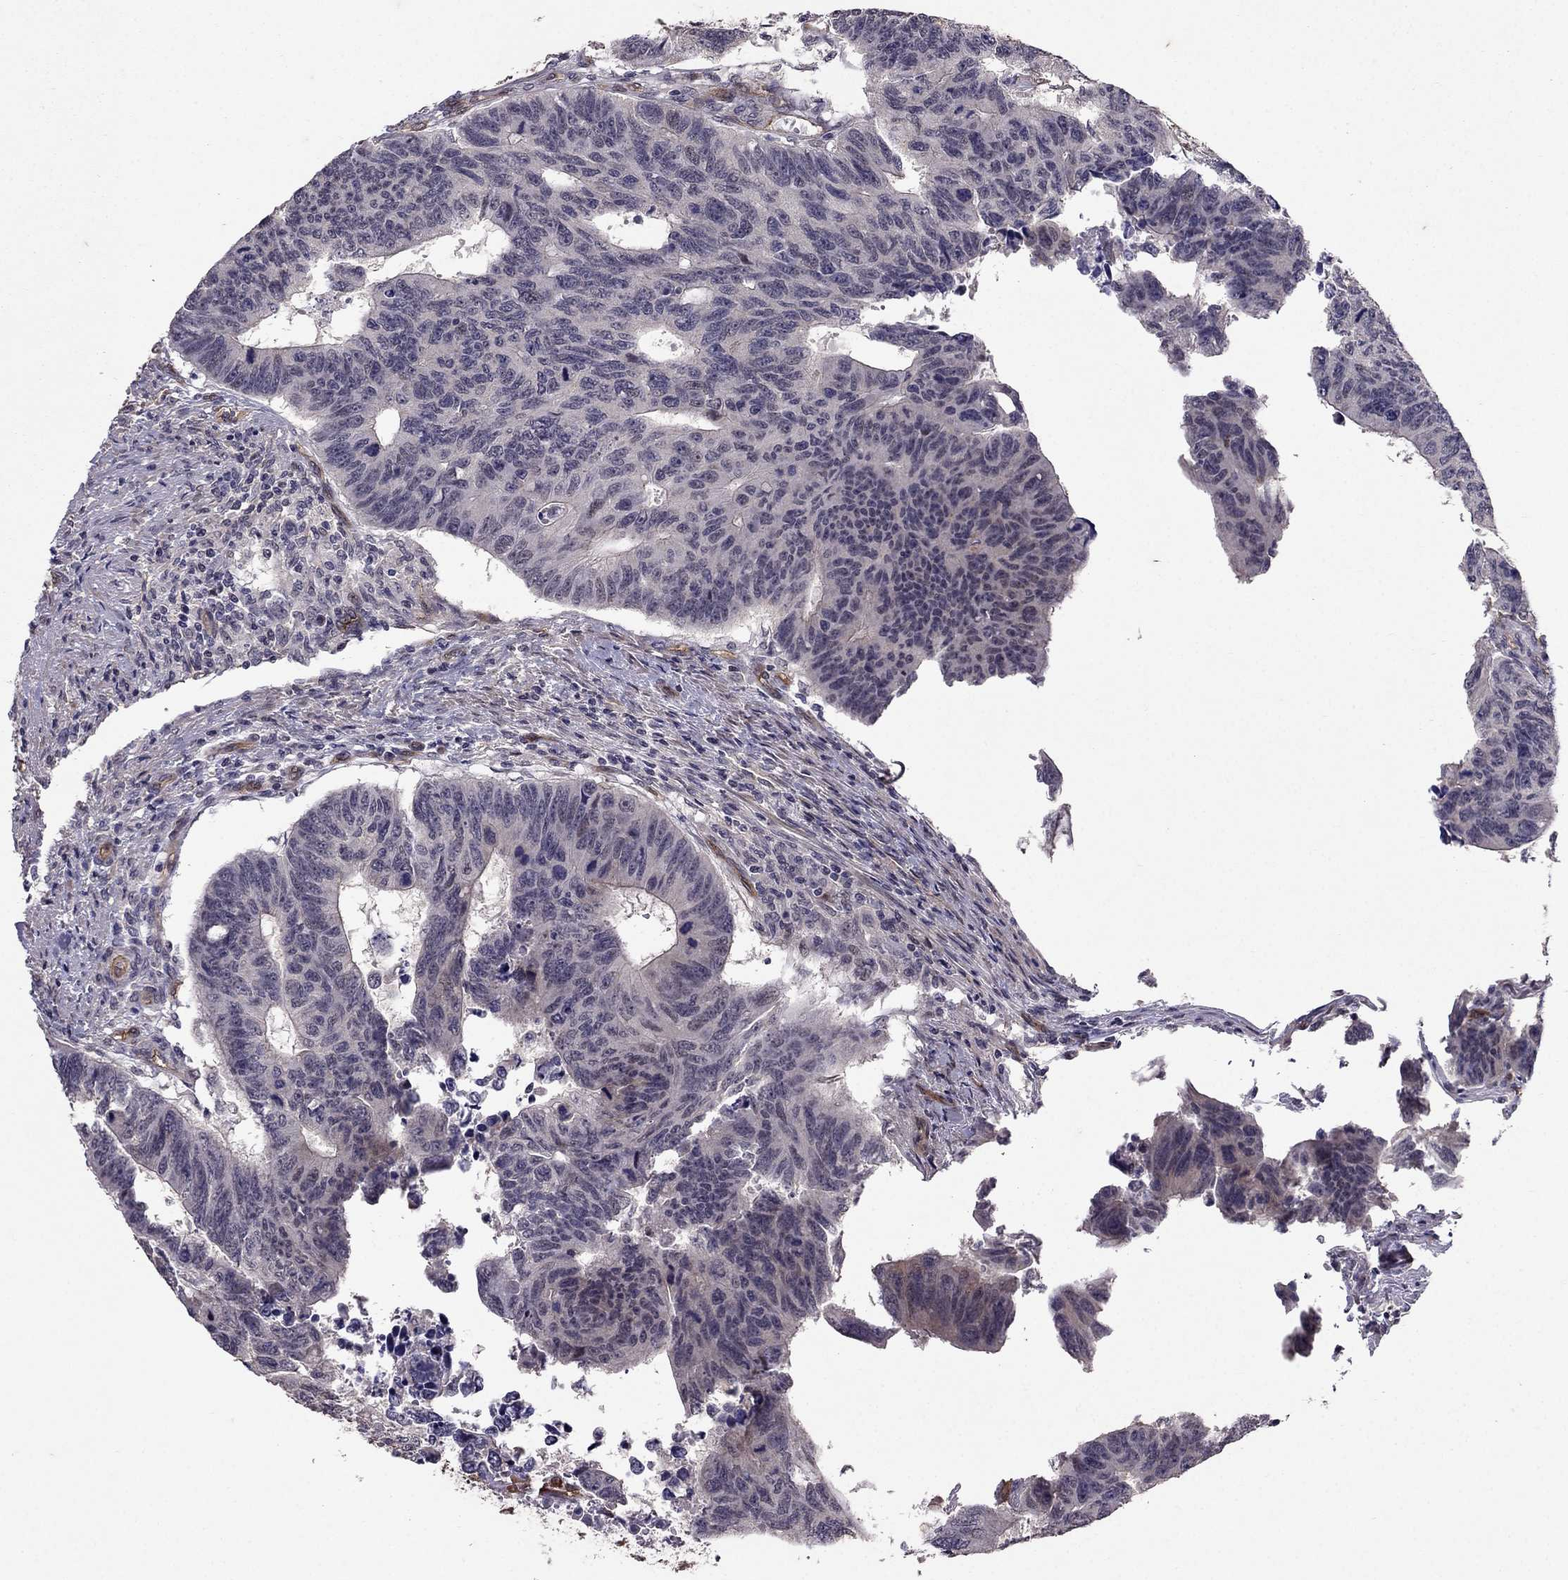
{"staining": {"intensity": "negative", "quantity": "none", "location": "none"}, "tissue": "colorectal cancer", "cell_type": "Tumor cells", "image_type": "cancer", "snomed": [{"axis": "morphology", "description": "Adenocarcinoma, NOS"}, {"axis": "topography", "description": "Rectum"}], "caption": "Immunohistochemical staining of adenocarcinoma (colorectal) displays no significant staining in tumor cells.", "gene": "RASIP1", "patient": {"sex": "female", "age": 85}}